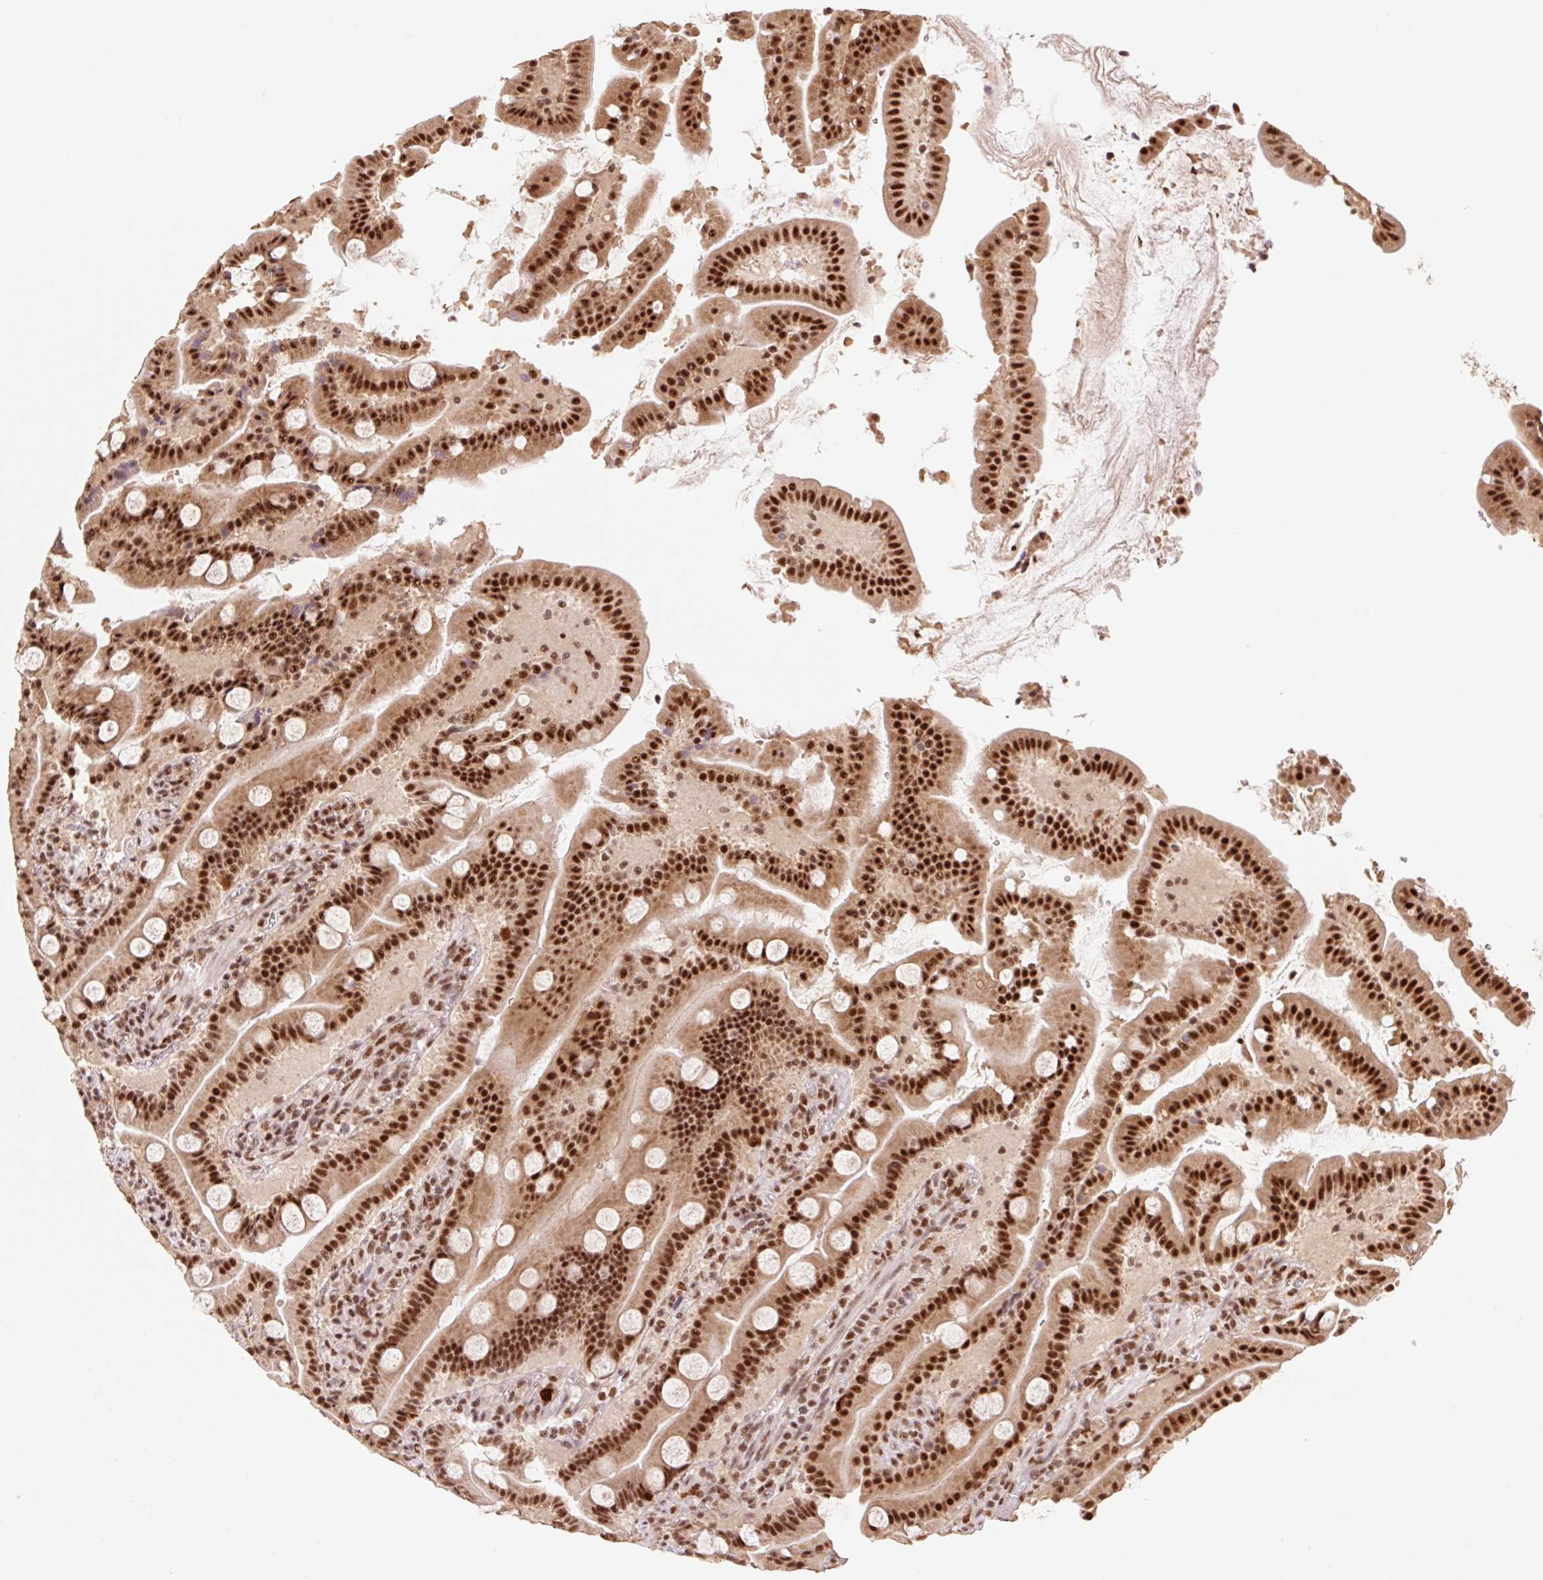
{"staining": {"intensity": "strong", "quantity": ">75%", "location": "nuclear"}, "tissue": "duodenum", "cell_type": "Glandular cells", "image_type": "normal", "snomed": [{"axis": "morphology", "description": "Normal tissue, NOS"}, {"axis": "topography", "description": "Duodenum"}], "caption": "This is an image of IHC staining of unremarkable duodenum, which shows strong staining in the nuclear of glandular cells.", "gene": "PRDM11", "patient": {"sex": "male", "age": 55}}